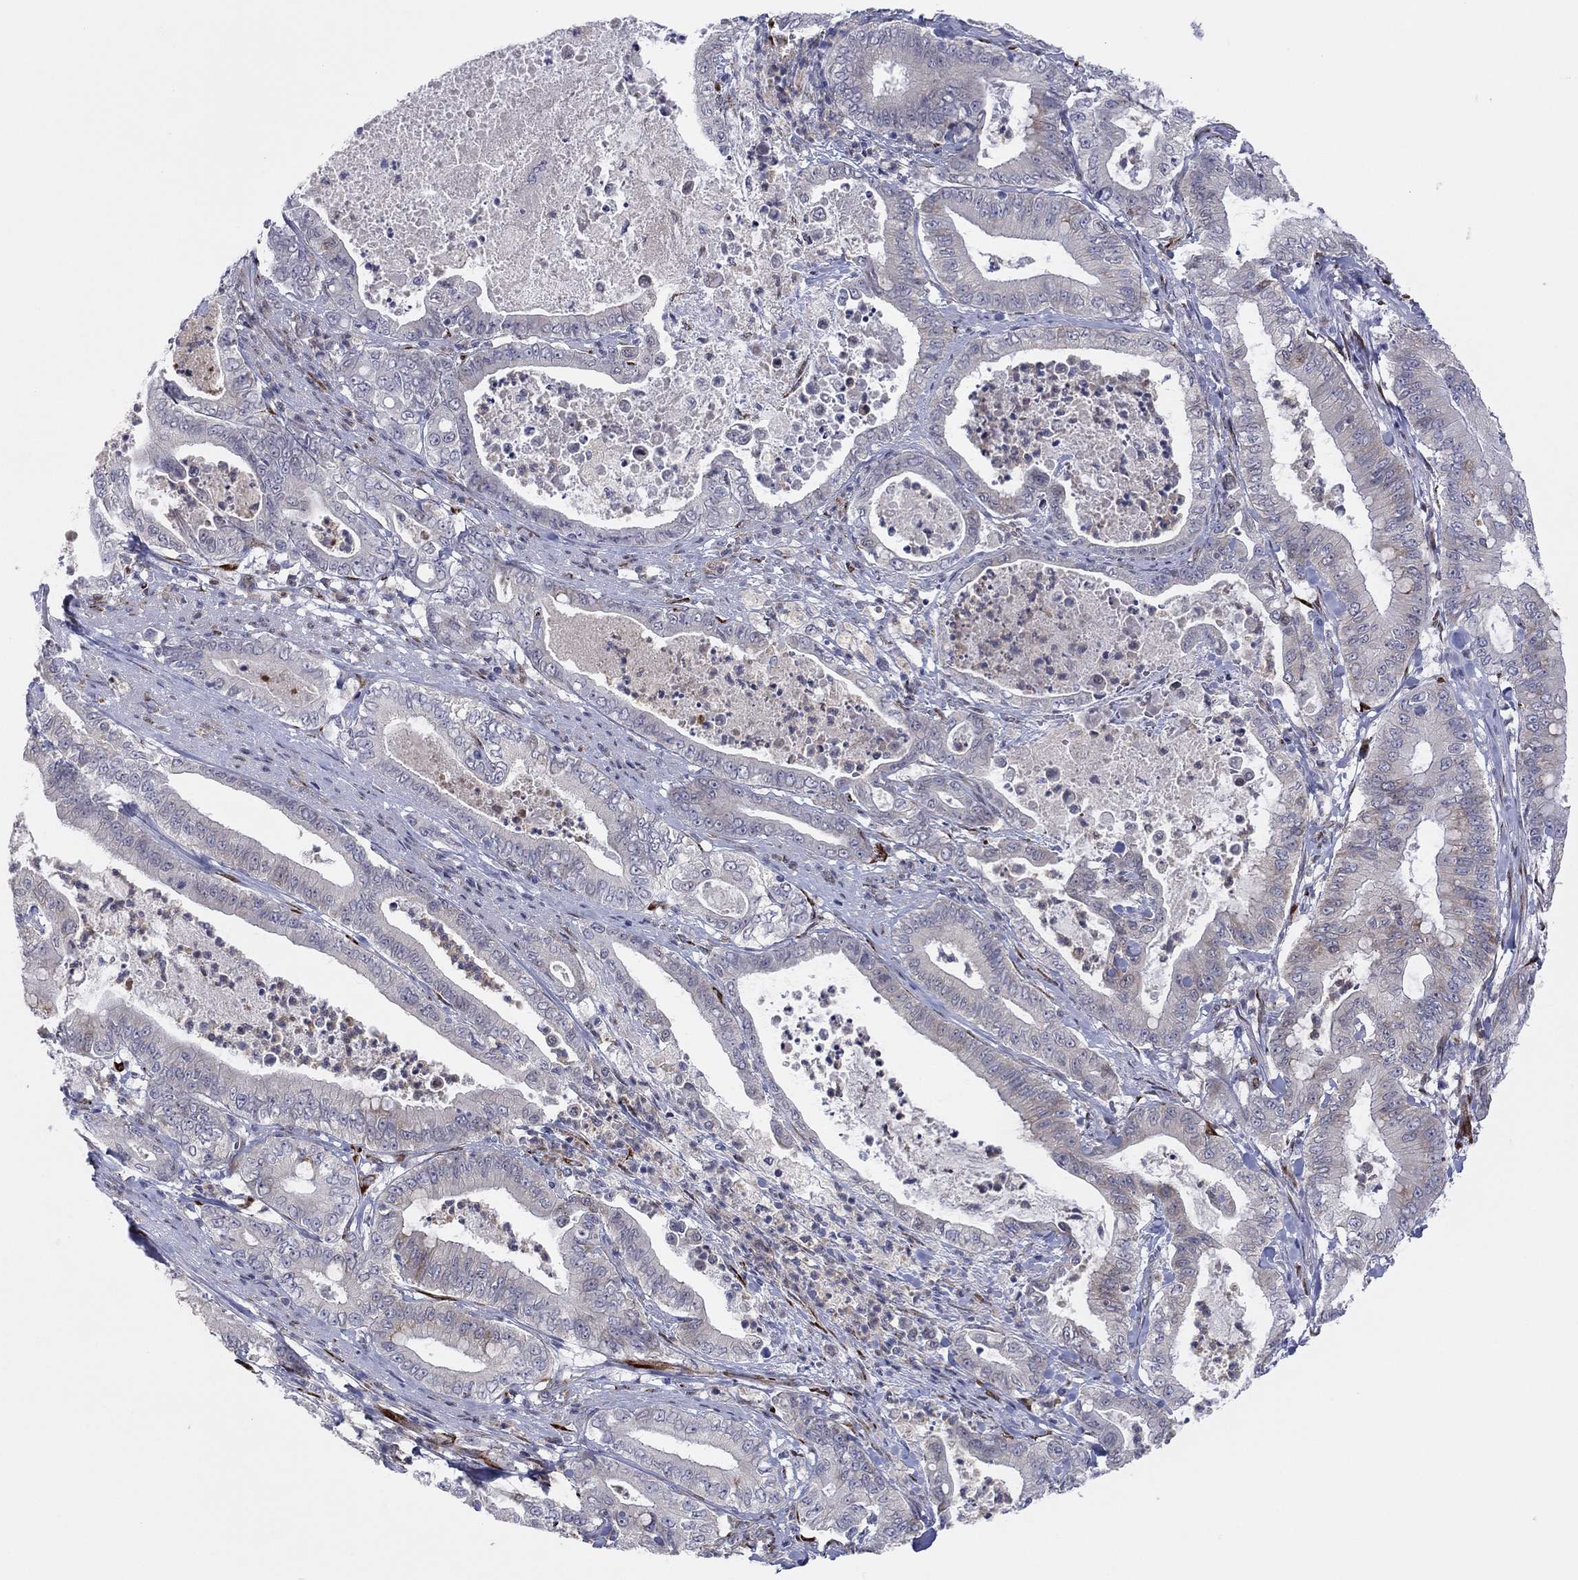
{"staining": {"intensity": "negative", "quantity": "none", "location": "none"}, "tissue": "pancreatic cancer", "cell_type": "Tumor cells", "image_type": "cancer", "snomed": [{"axis": "morphology", "description": "Adenocarcinoma, NOS"}, {"axis": "topography", "description": "Pancreas"}], "caption": "High magnification brightfield microscopy of pancreatic cancer stained with DAB (3,3'-diaminobenzidine) (brown) and counterstained with hematoxylin (blue): tumor cells show no significant positivity.", "gene": "TTC21B", "patient": {"sex": "male", "age": 71}}